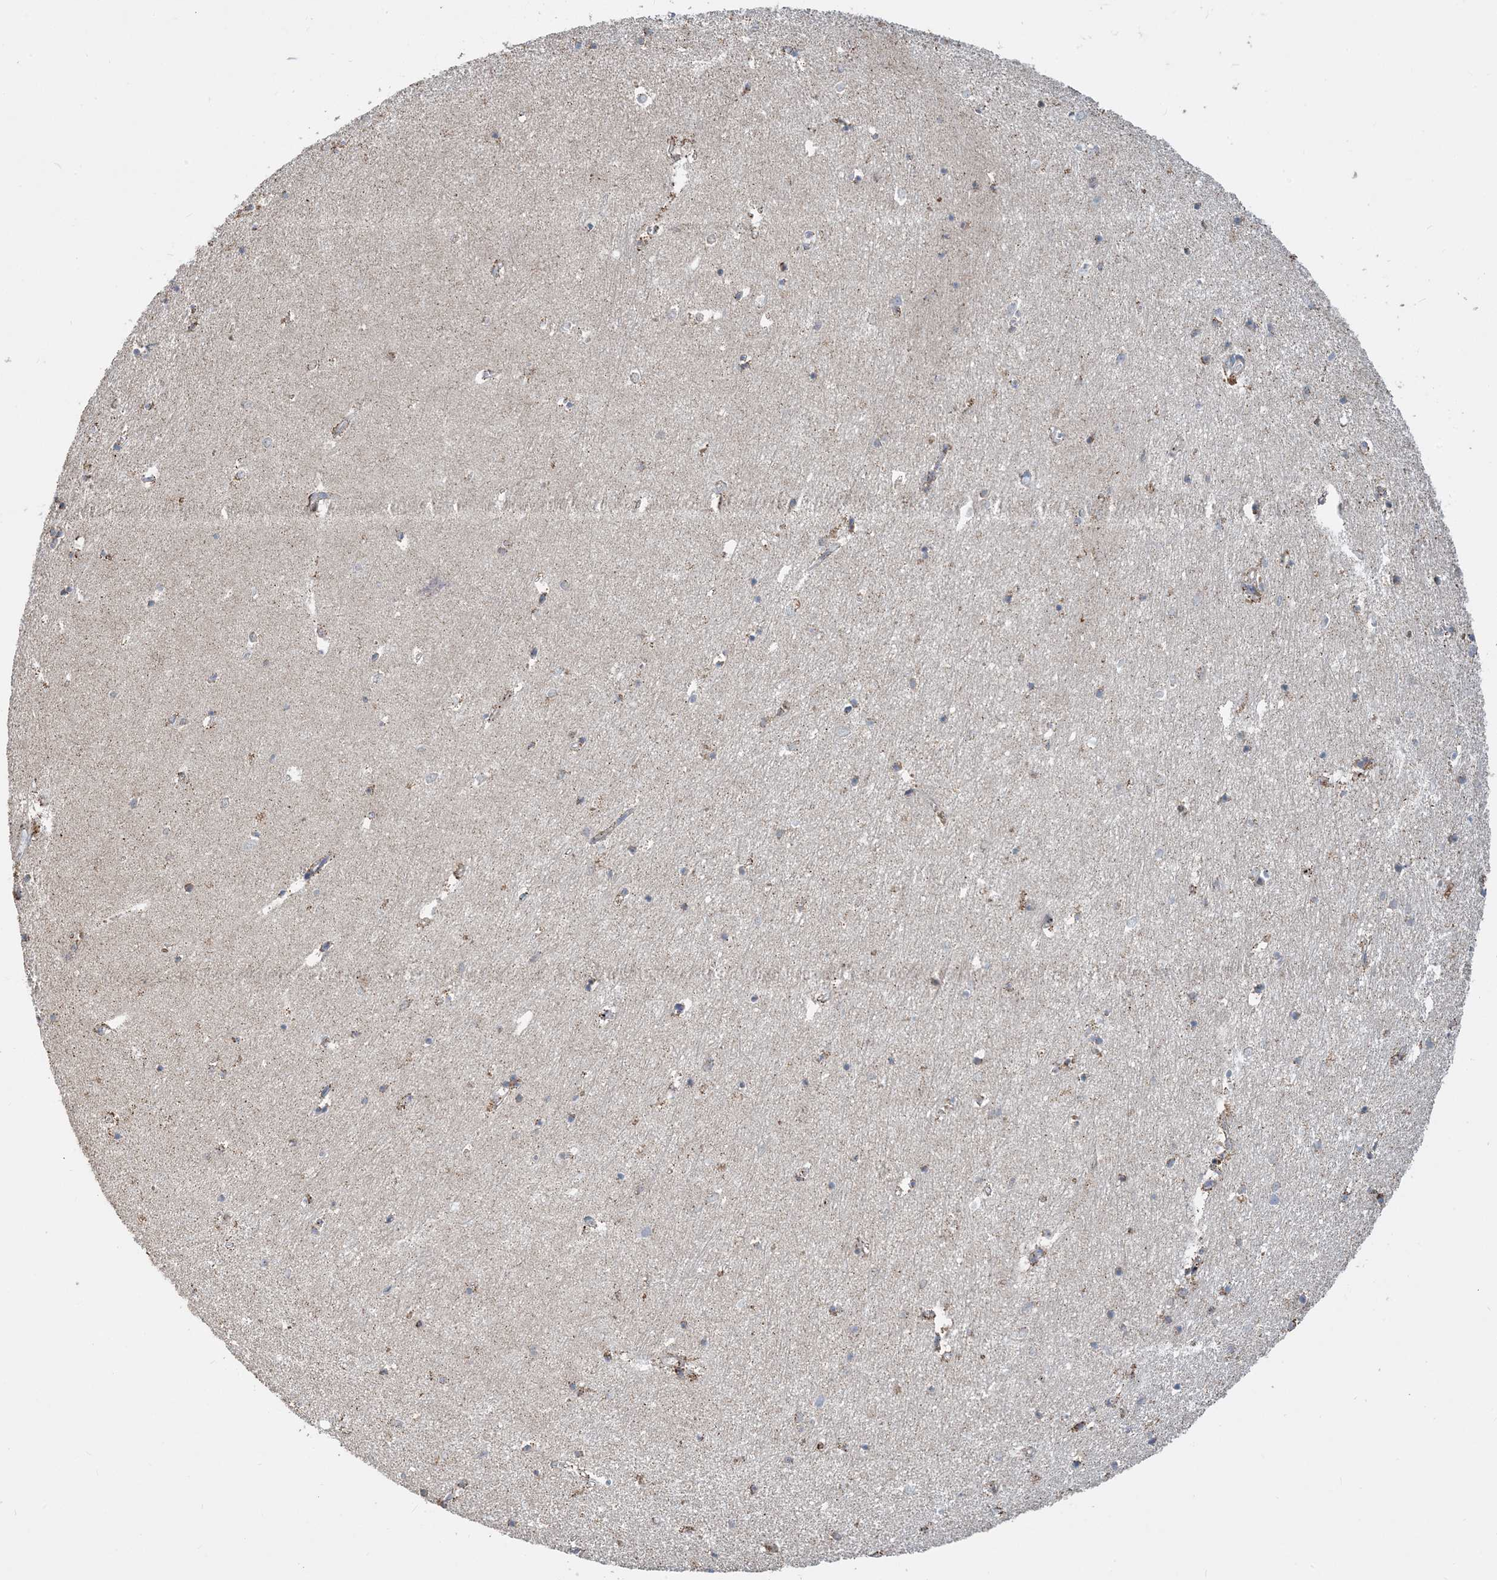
{"staining": {"intensity": "moderate", "quantity": "25%-75%", "location": "cytoplasmic/membranous"}, "tissue": "hippocampus", "cell_type": "Glial cells", "image_type": "normal", "snomed": [{"axis": "morphology", "description": "Normal tissue, NOS"}, {"axis": "topography", "description": "Hippocampus"}], "caption": "Hippocampus stained with DAB immunohistochemistry (IHC) exhibits medium levels of moderate cytoplasmic/membranous staining in about 25%-75% of glial cells.", "gene": "ECHDC1", "patient": {"sex": "female", "age": 64}}